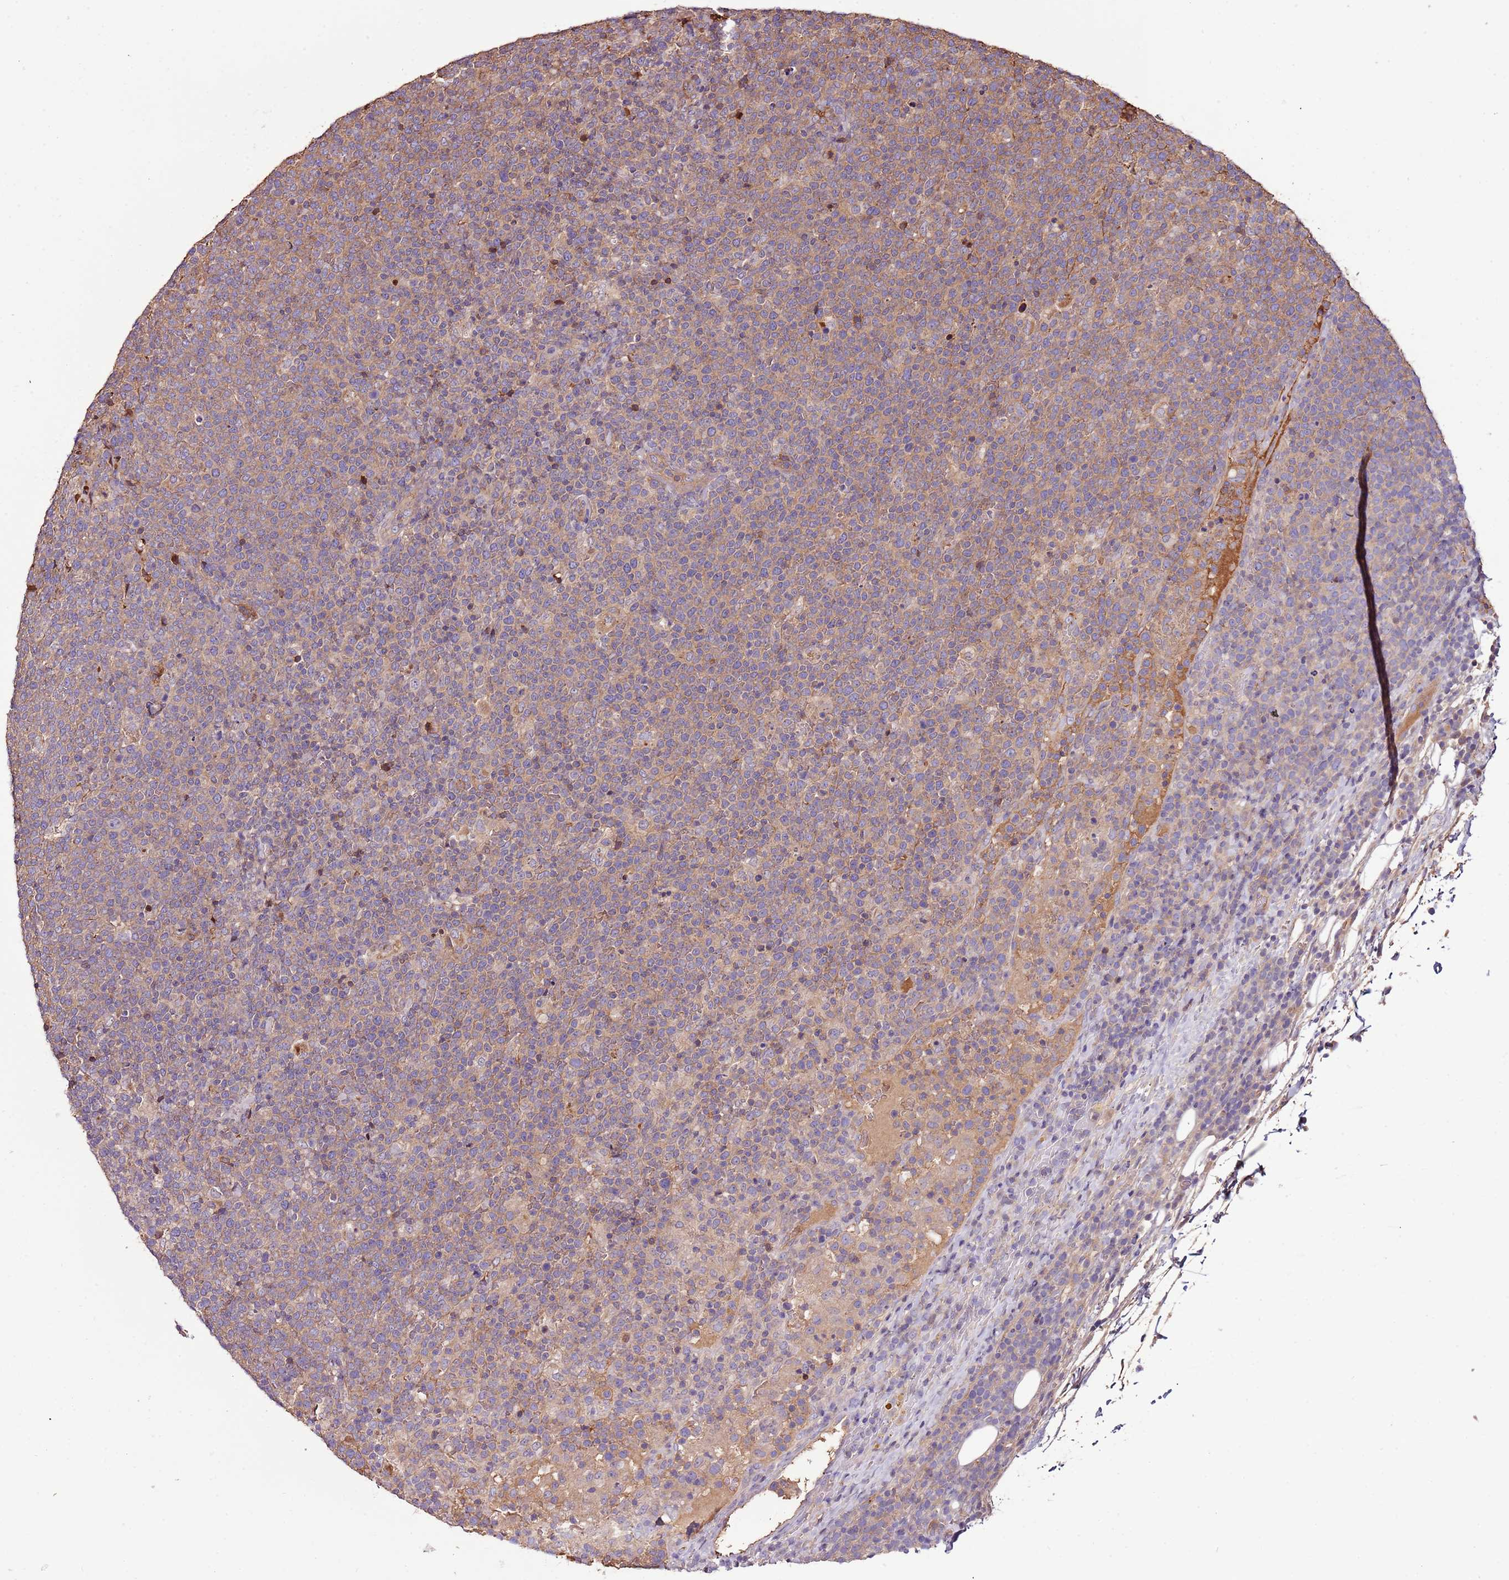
{"staining": {"intensity": "moderate", "quantity": "<25%", "location": "cytoplasmic/membranous"}, "tissue": "lymphoma", "cell_type": "Tumor cells", "image_type": "cancer", "snomed": [{"axis": "morphology", "description": "Malignant lymphoma, non-Hodgkin's type, High grade"}, {"axis": "topography", "description": "Lymph node"}], "caption": "Immunohistochemistry (DAB) staining of human malignant lymphoma, non-Hodgkin's type (high-grade) exhibits moderate cytoplasmic/membranous protein expression in about <25% of tumor cells.", "gene": "DENR", "patient": {"sex": "male", "age": 61}}